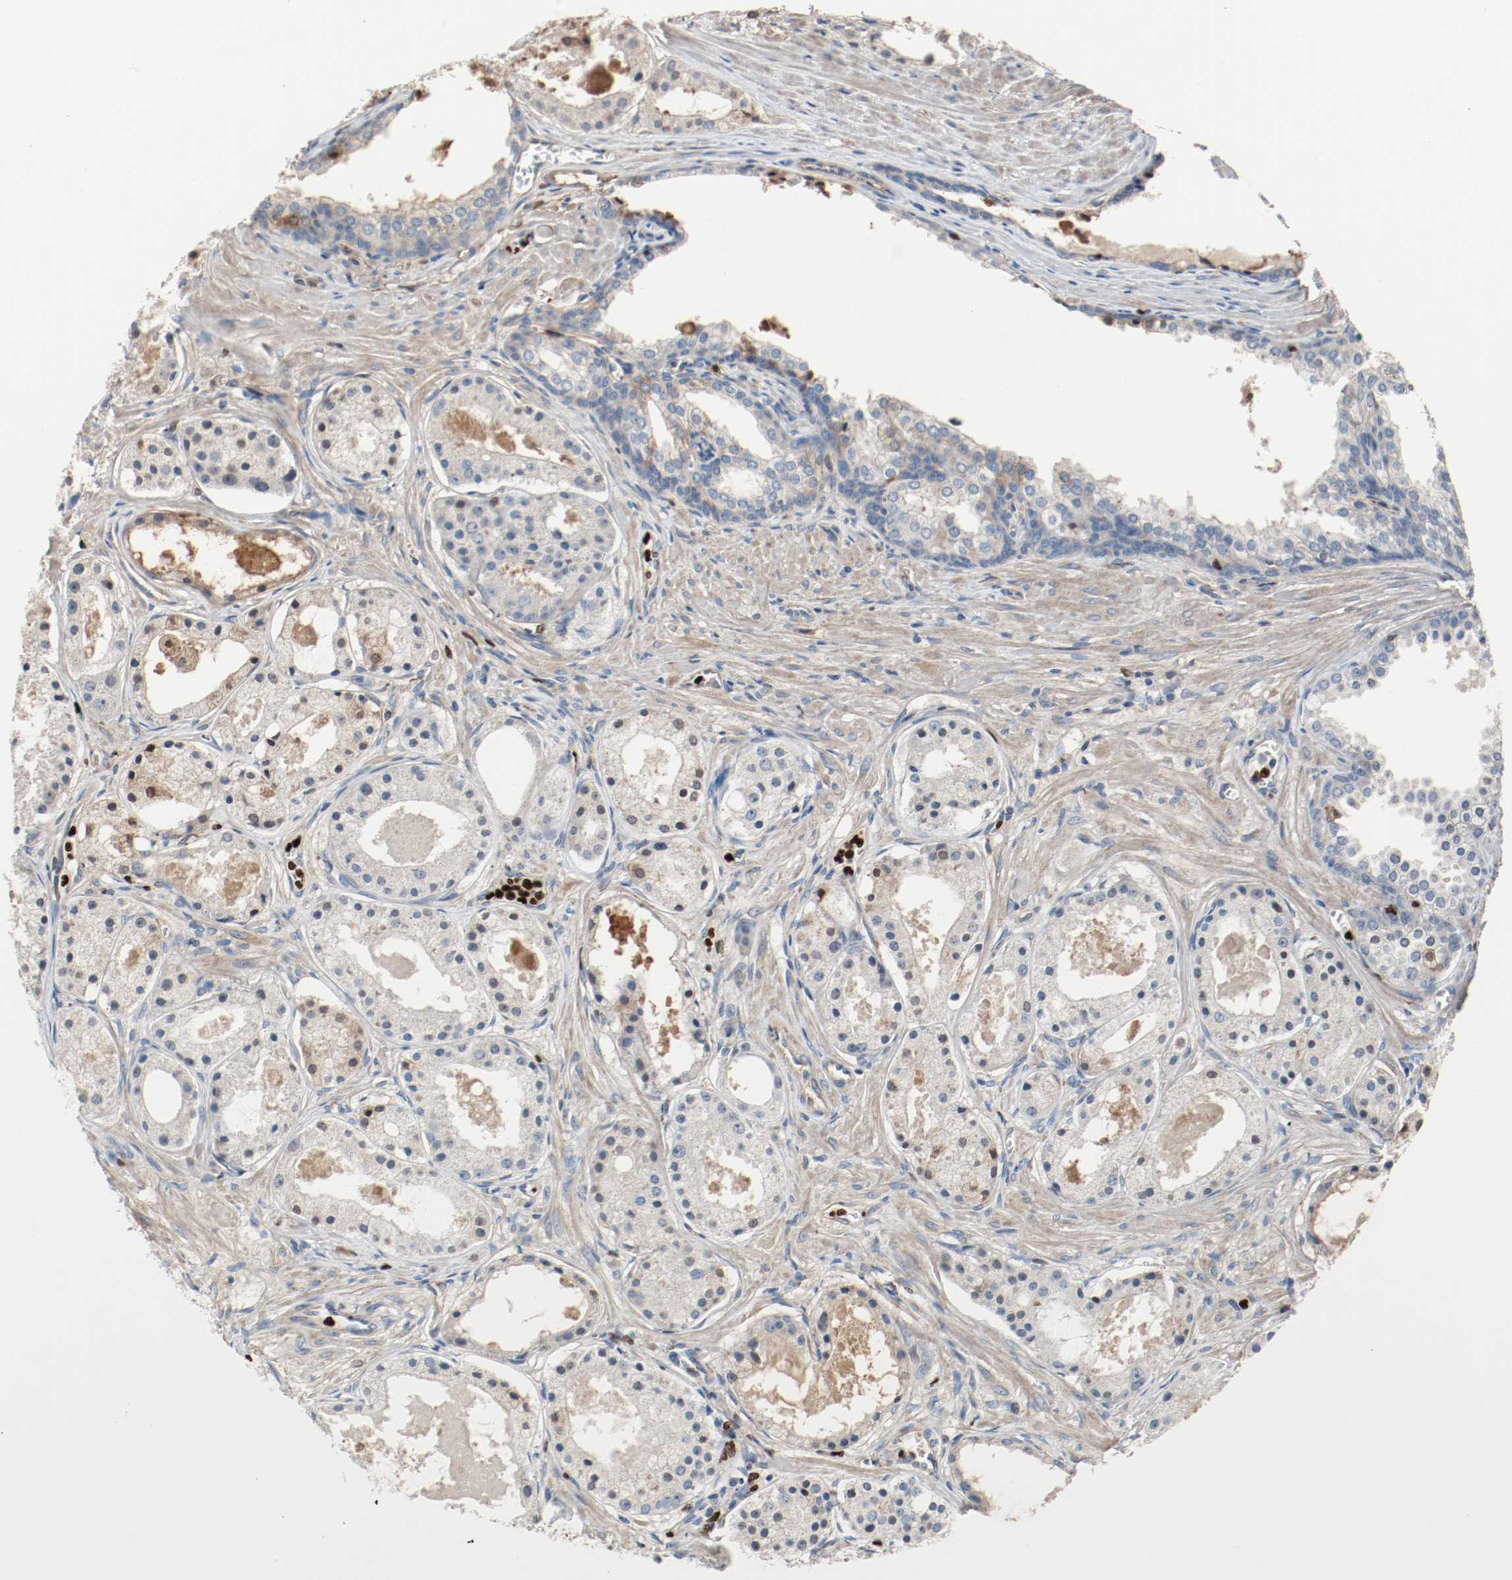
{"staining": {"intensity": "negative", "quantity": "none", "location": "none"}, "tissue": "prostate cancer", "cell_type": "Tumor cells", "image_type": "cancer", "snomed": [{"axis": "morphology", "description": "Adenocarcinoma, Low grade"}, {"axis": "topography", "description": "Prostate"}], "caption": "This is a image of immunohistochemistry staining of prostate cancer (low-grade adenocarcinoma), which shows no positivity in tumor cells.", "gene": "BLK", "patient": {"sex": "male", "age": 57}}